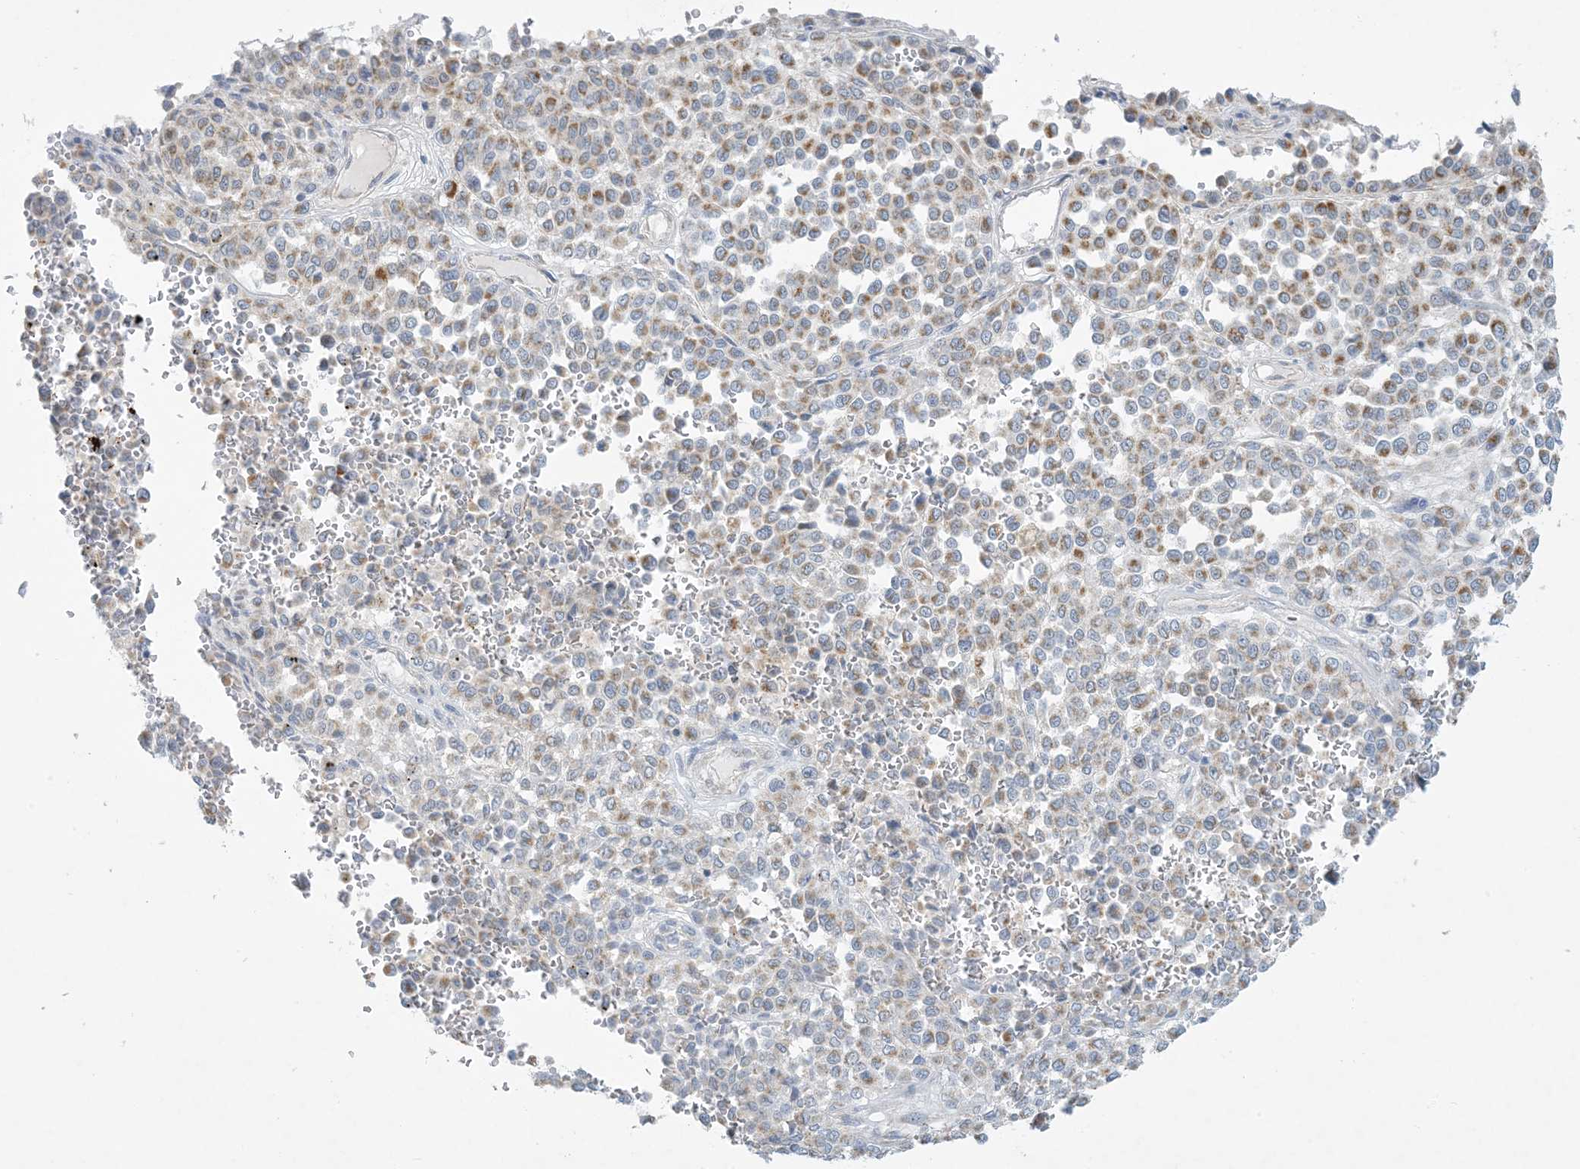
{"staining": {"intensity": "moderate", "quantity": ">75%", "location": "cytoplasmic/membranous"}, "tissue": "melanoma", "cell_type": "Tumor cells", "image_type": "cancer", "snomed": [{"axis": "morphology", "description": "Malignant melanoma, Metastatic site"}, {"axis": "topography", "description": "Pancreas"}], "caption": "The immunohistochemical stain highlights moderate cytoplasmic/membranous positivity in tumor cells of malignant melanoma (metastatic site) tissue.", "gene": "MRPS18A", "patient": {"sex": "female", "age": 30}}